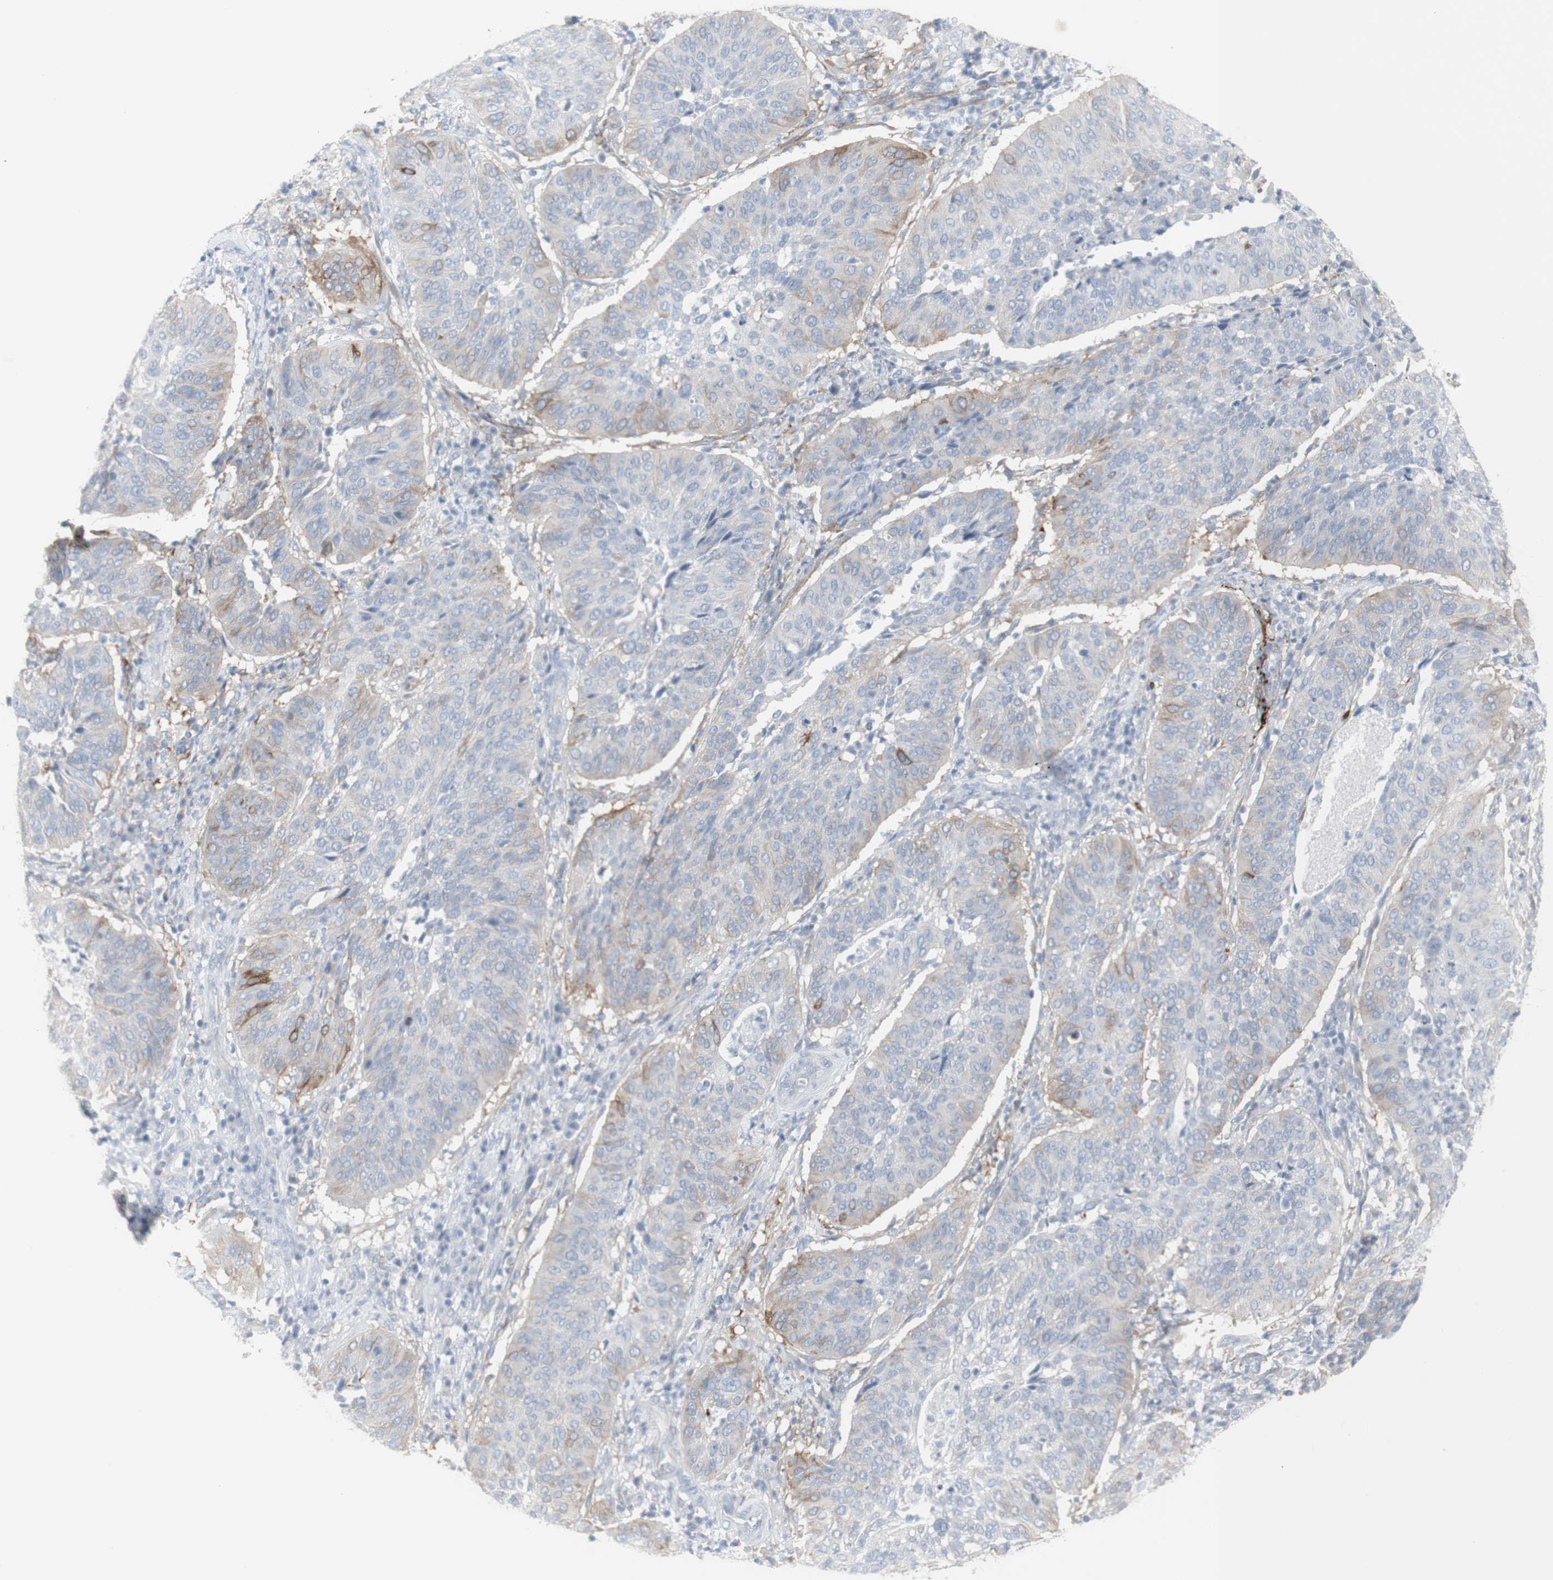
{"staining": {"intensity": "weak", "quantity": "<25%", "location": "cytoplasmic/membranous"}, "tissue": "cervical cancer", "cell_type": "Tumor cells", "image_type": "cancer", "snomed": [{"axis": "morphology", "description": "Normal tissue, NOS"}, {"axis": "morphology", "description": "Squamous cell carcinoma, NOS"}, {"axis": "topography", "description": "Cervix"}], "caption": "This is an immunohistochemistry image of human cervical cancer. There is no expression in tumor cells.", "gene": "ENSG00000198211", "patient": {"sex": "female", "age": 39}}